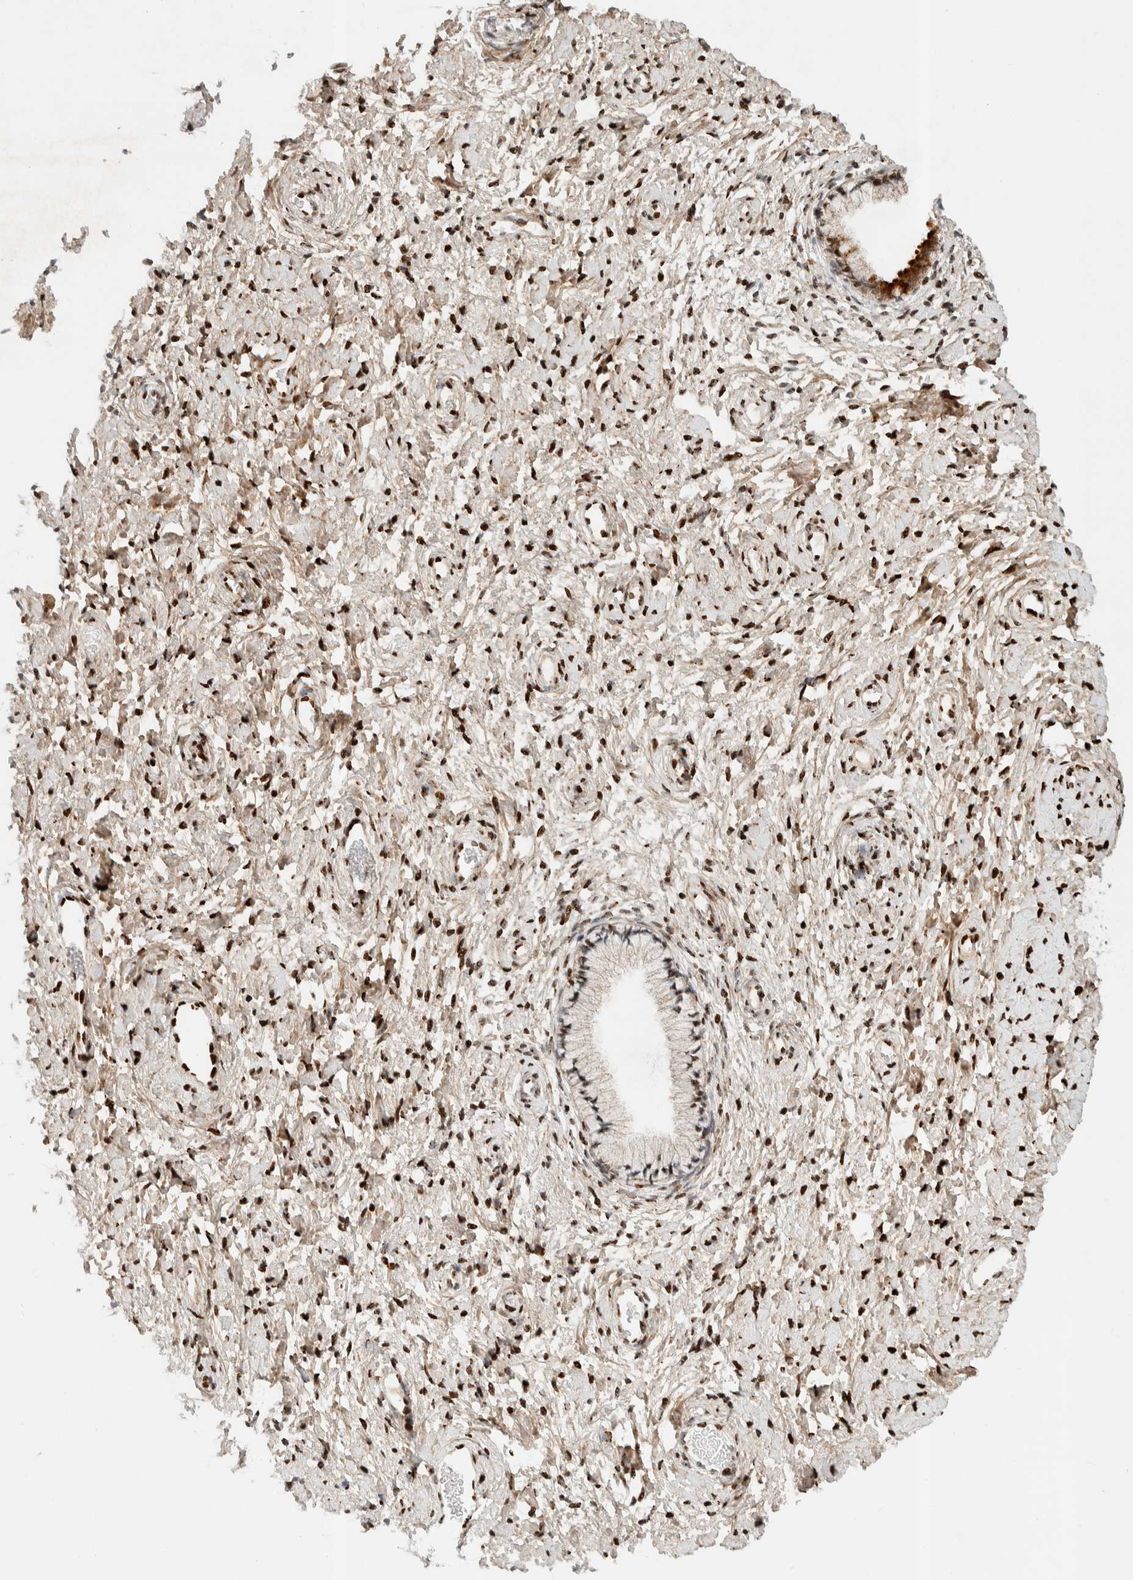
{"staining": {"intensity": "moderate", "quantity": "<25%", "location": "cytoplasmic/membranous,nuclear"}, "tissue": "cervix", "cell_type": "Glandular cells", "image_type": "normal", "snomed": [{"axis": "morphology", "description": "Normal tissue, NOS"}, {"axis": "topography", "description": "Cervix"}], "caption": "Approximately <25% of glandular cells in unremarkable human cervix display moderate cytoplasmic/membranous,nuclear protein staining as visualized by brown immunohistochemical staining.", "gene": "TSPAN32", "patient": {"sex": "female", "age": 72}}